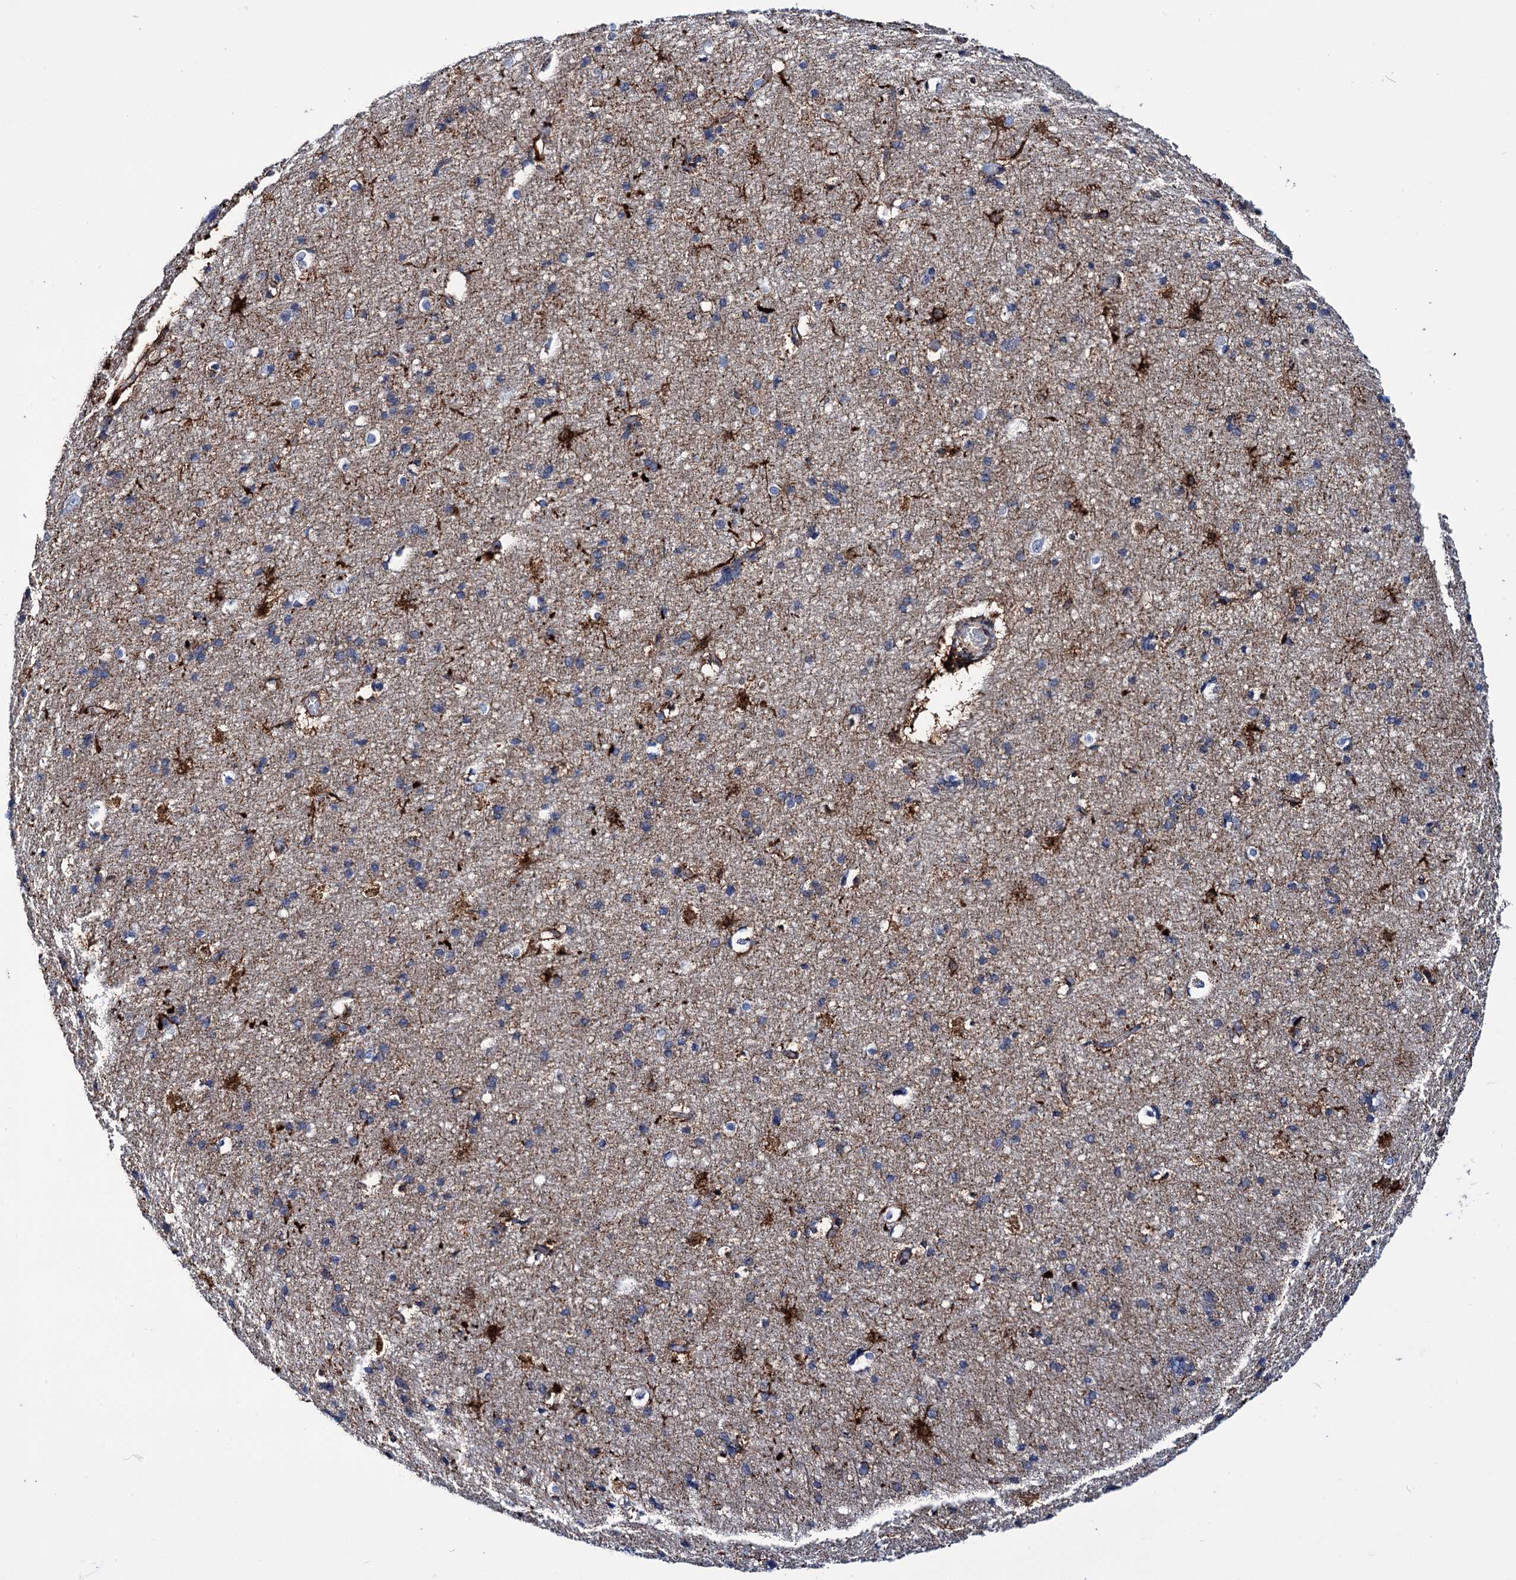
{"staining": {"intensity": "moderate", "quantity": ">75%", "location": "cytoplasmic/membranous"}, "tissue": "cerebral cortex", "cell_type": "Endothelial cells", "image_type": "normal", "snomed": [{"axis": "morphology", "description": "Normal tissue, NOS"}, {"axis": "topography", "description": "Cerebral cortex"}], "caption": "IHC image of unremarkable human cerebral cortex stained for a protein (brown), which displays medium levels of moderate cytoplasmic/membranous expression in approximately >75% of endothelial cells.", "gene": "DEF6", "patient": {"sex": "male", "age": 54}}